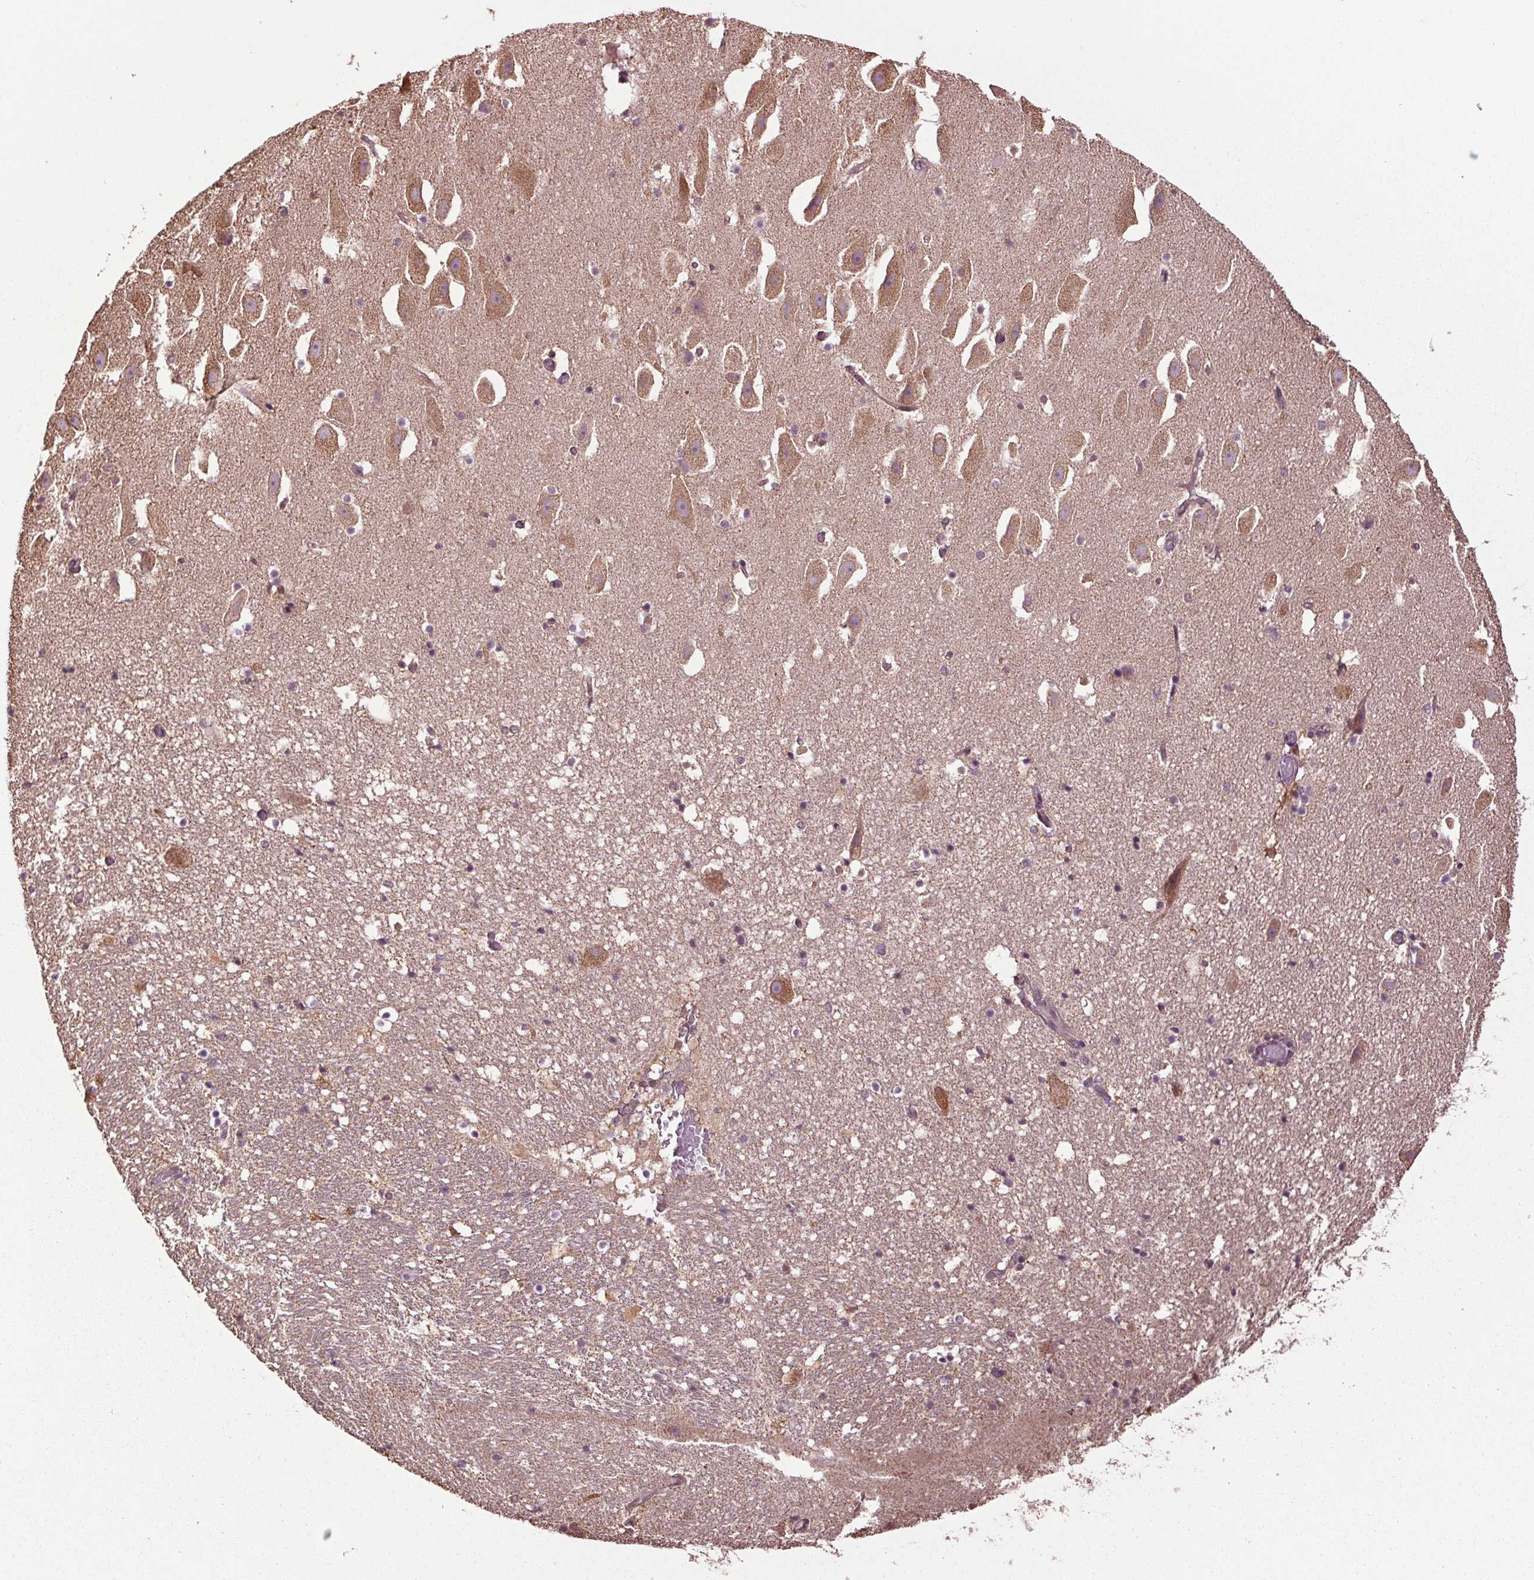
{"staining": {"intensity": "weak", "quantity": "<25%", "location": "cytoplasmic/membranous"}, "tissue": "hippocampus", "cell_type": "Glial cells", "image_type": "normal", "snomed": [{"axis": "morphology", "description": "Normal tissue, NOS"}, {"axis": "topography", "description": "Hippocampus"}], "caption": "Histopathology image shows no protein expression in glial cells of unremarkable hippocampus.", "gene": "RNPEP", "patient": {"sex": "male", "age": 26}}